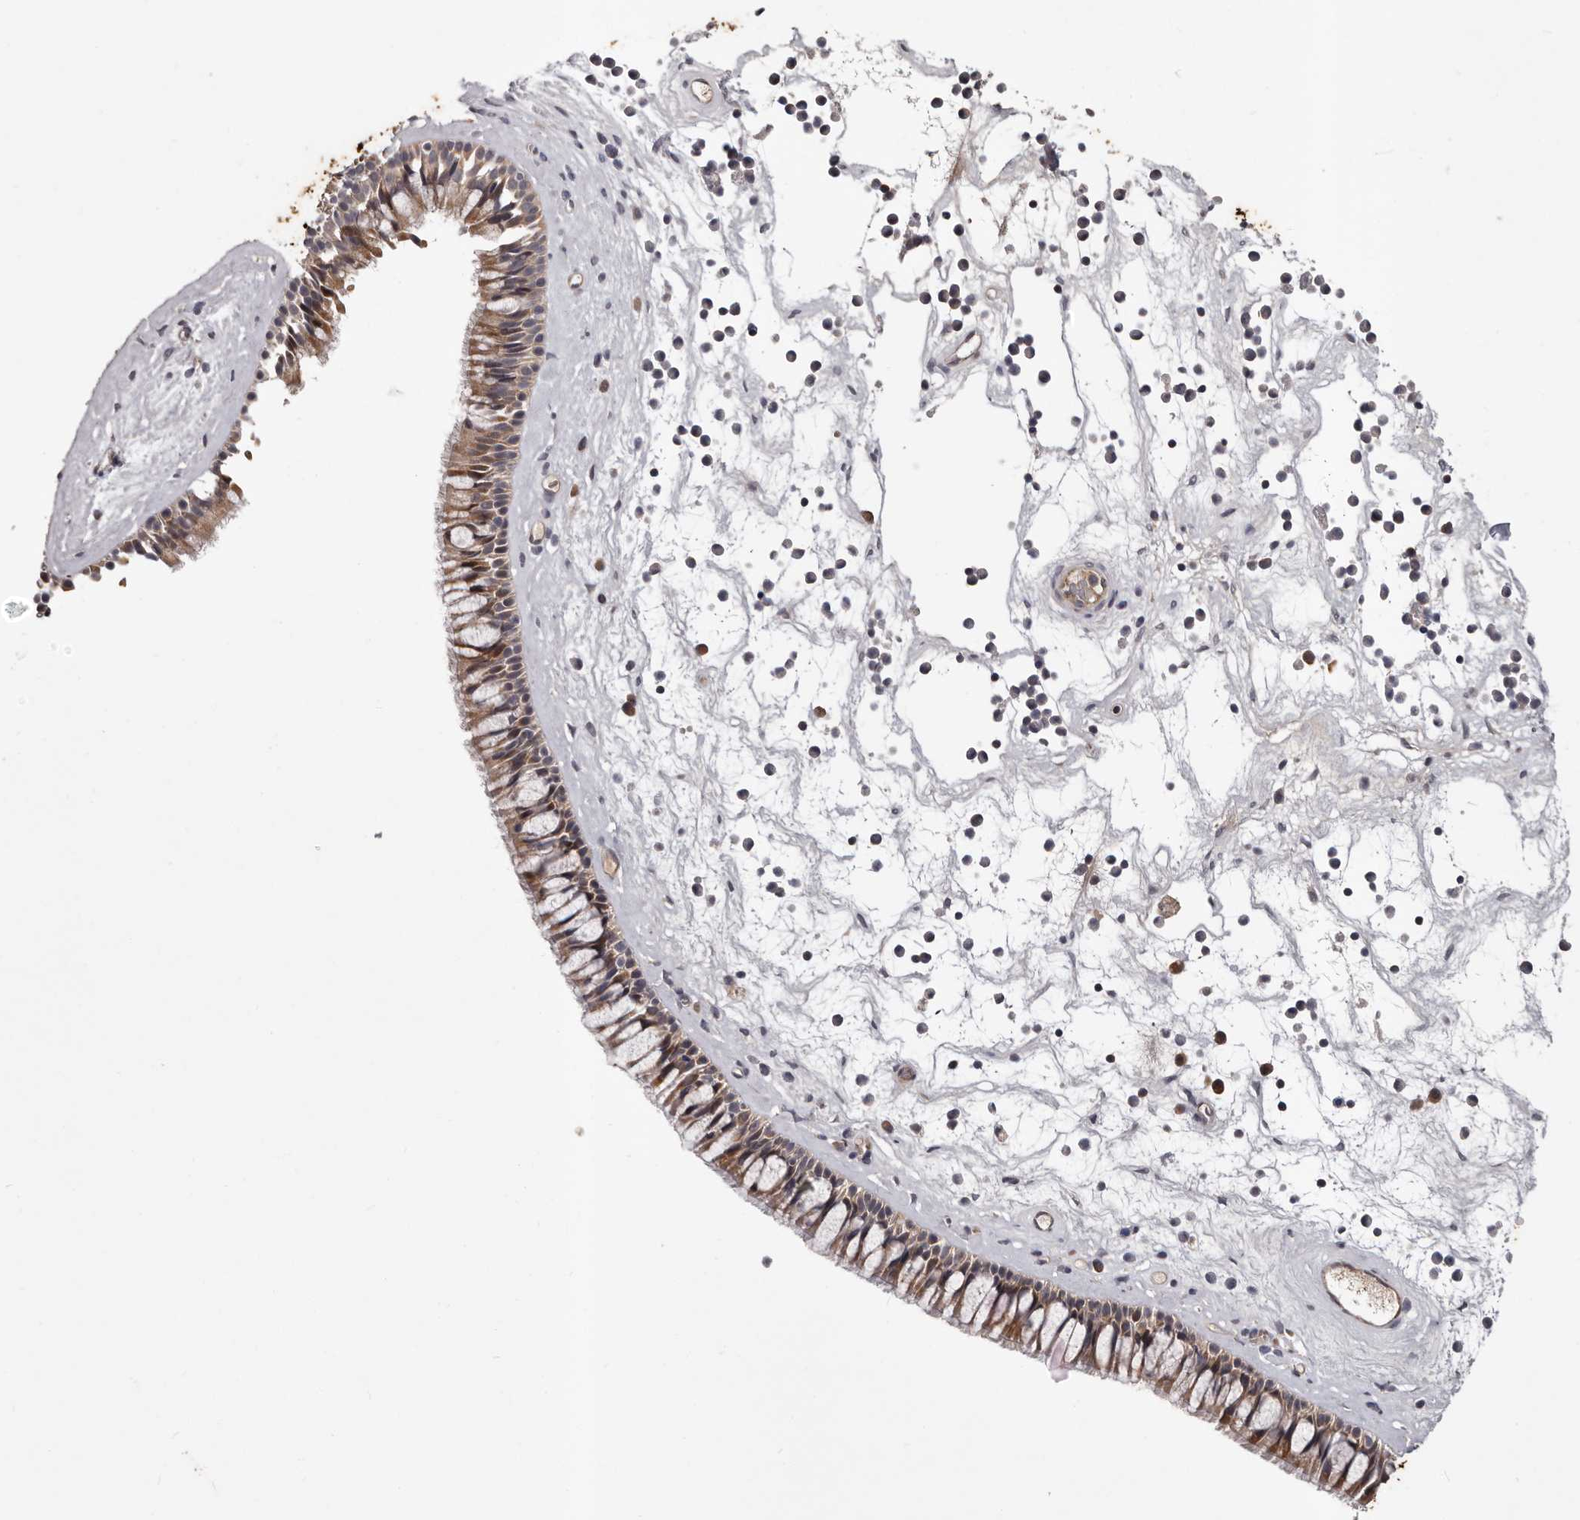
{"staining": {"intensity": "moderate", "quantity": ">75%", "location": "cytoplasmic/membranous"}, "tissue": "nasopharynx", "cell_type": "Respiratory epithelial cells", "image_type": "normal", "snomed": [{"axis": "morphology", "description": "Normal tissue, NOS"}, {"axis": "topography", "description": "Nasopharynx"}], "caption": "Moderate cytoplasmic/membranous staining for a protein is present in approximately >75% of respiratory epithelial cells of benign nasopharynx using immunohistochemistry (IHC).", "gene": "MED8", "patient": {"sex": "male", "age": 64}}